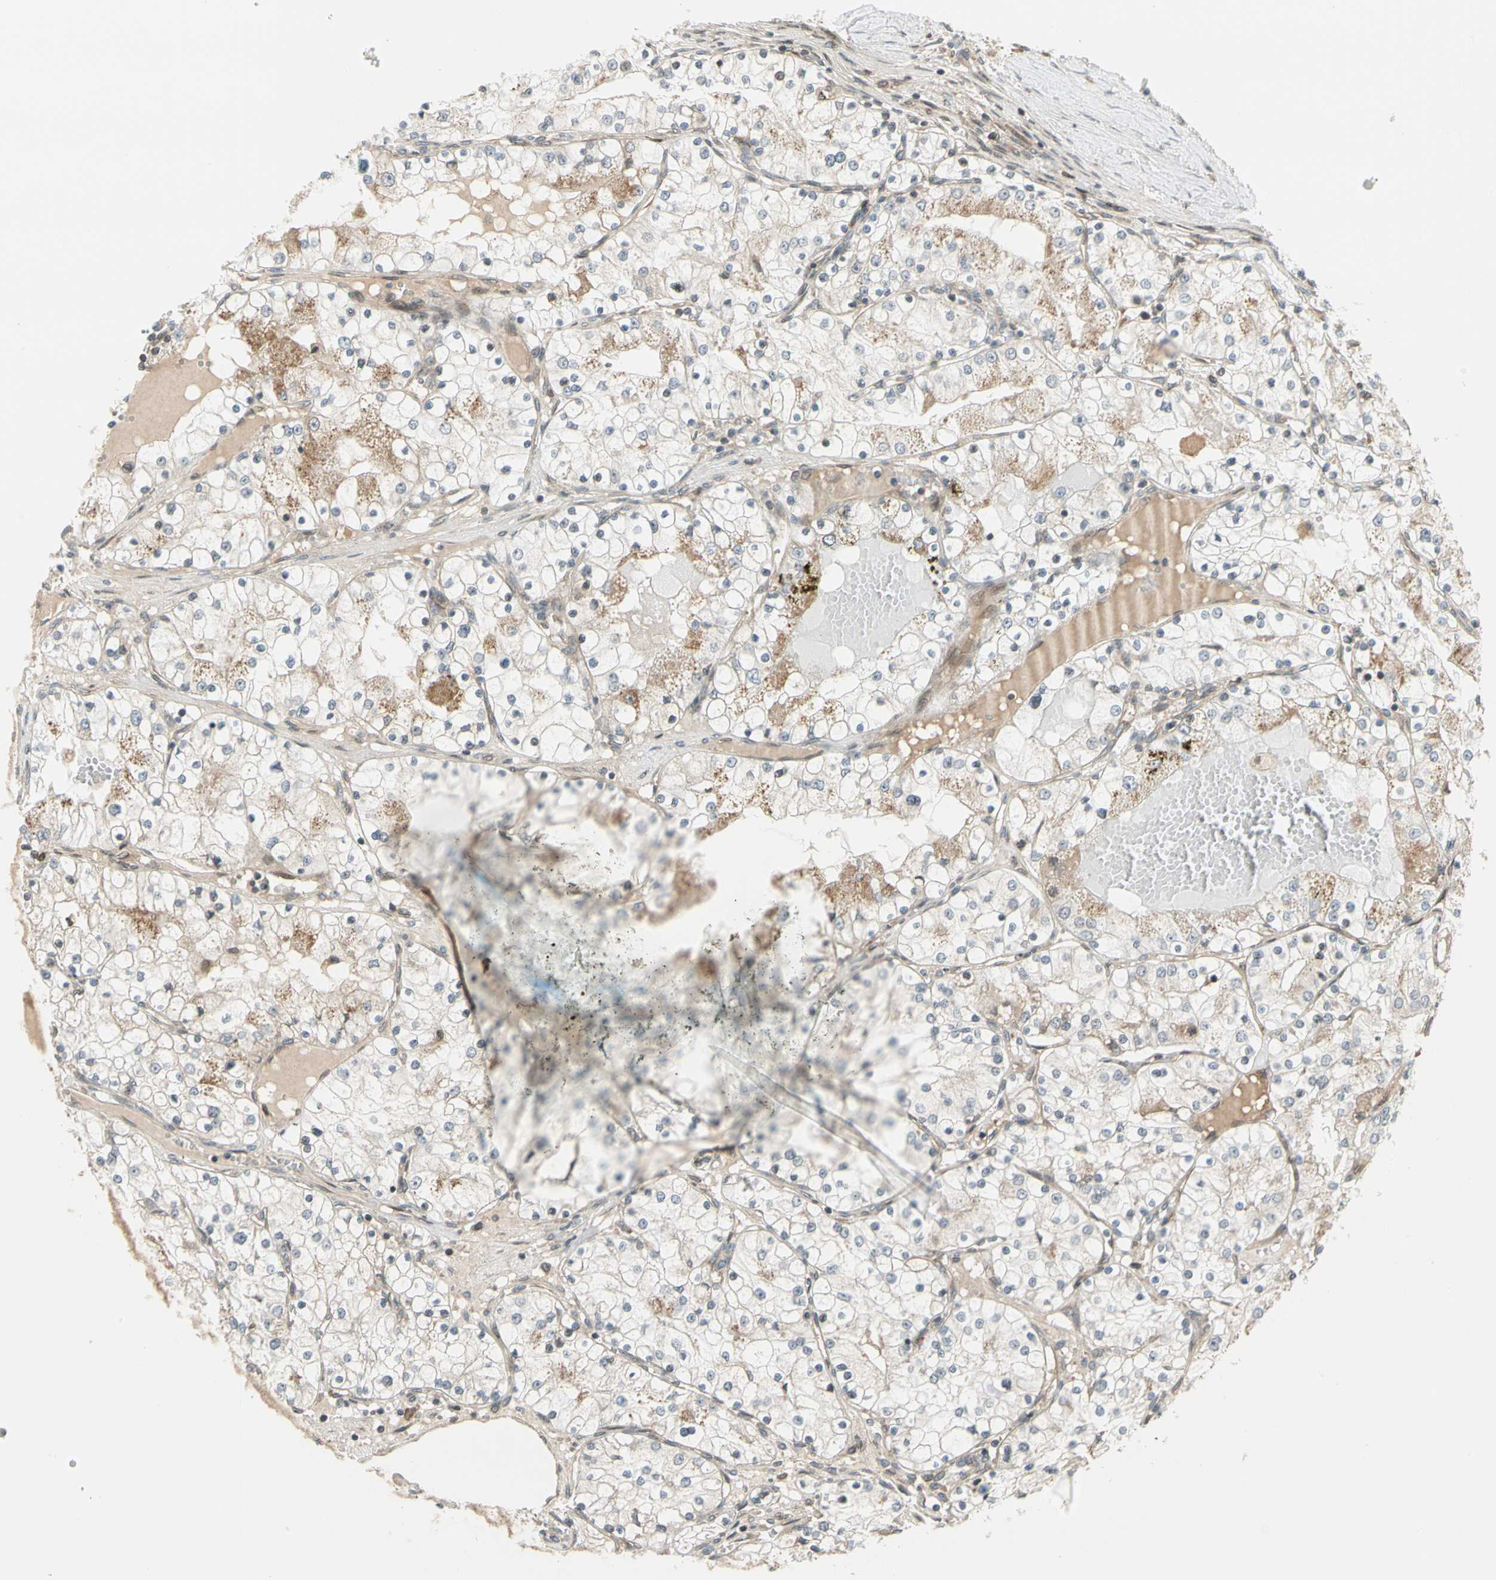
{"staining": {"intensity": "moderate", "quantity": "<25%", "location": "cytoplasmic/membranous"}, "tissue": "renal cancer", "cell_type": "Tumor cells", "image_type": "cancer", "snomed": [{"axis": "morphology", "description": "Adenocarcinoma, NOS"}, {"axis": "topography", "description": "Kidney"}], "caption": "High-power microscopy captured an IHC image of renal cancer (adenocarcinoma), revealing moderate cytoplasmic/membranous staining in about <25% of tumor cells. The protein of interest is stained brown, and the nuclei are stained in blue (DAB (3,3'-diaminobenzidine) IHC with brightfield microscopy, high magnification).", "gene": "TRIO", "patient": {"sex": "male", "age": 68}}